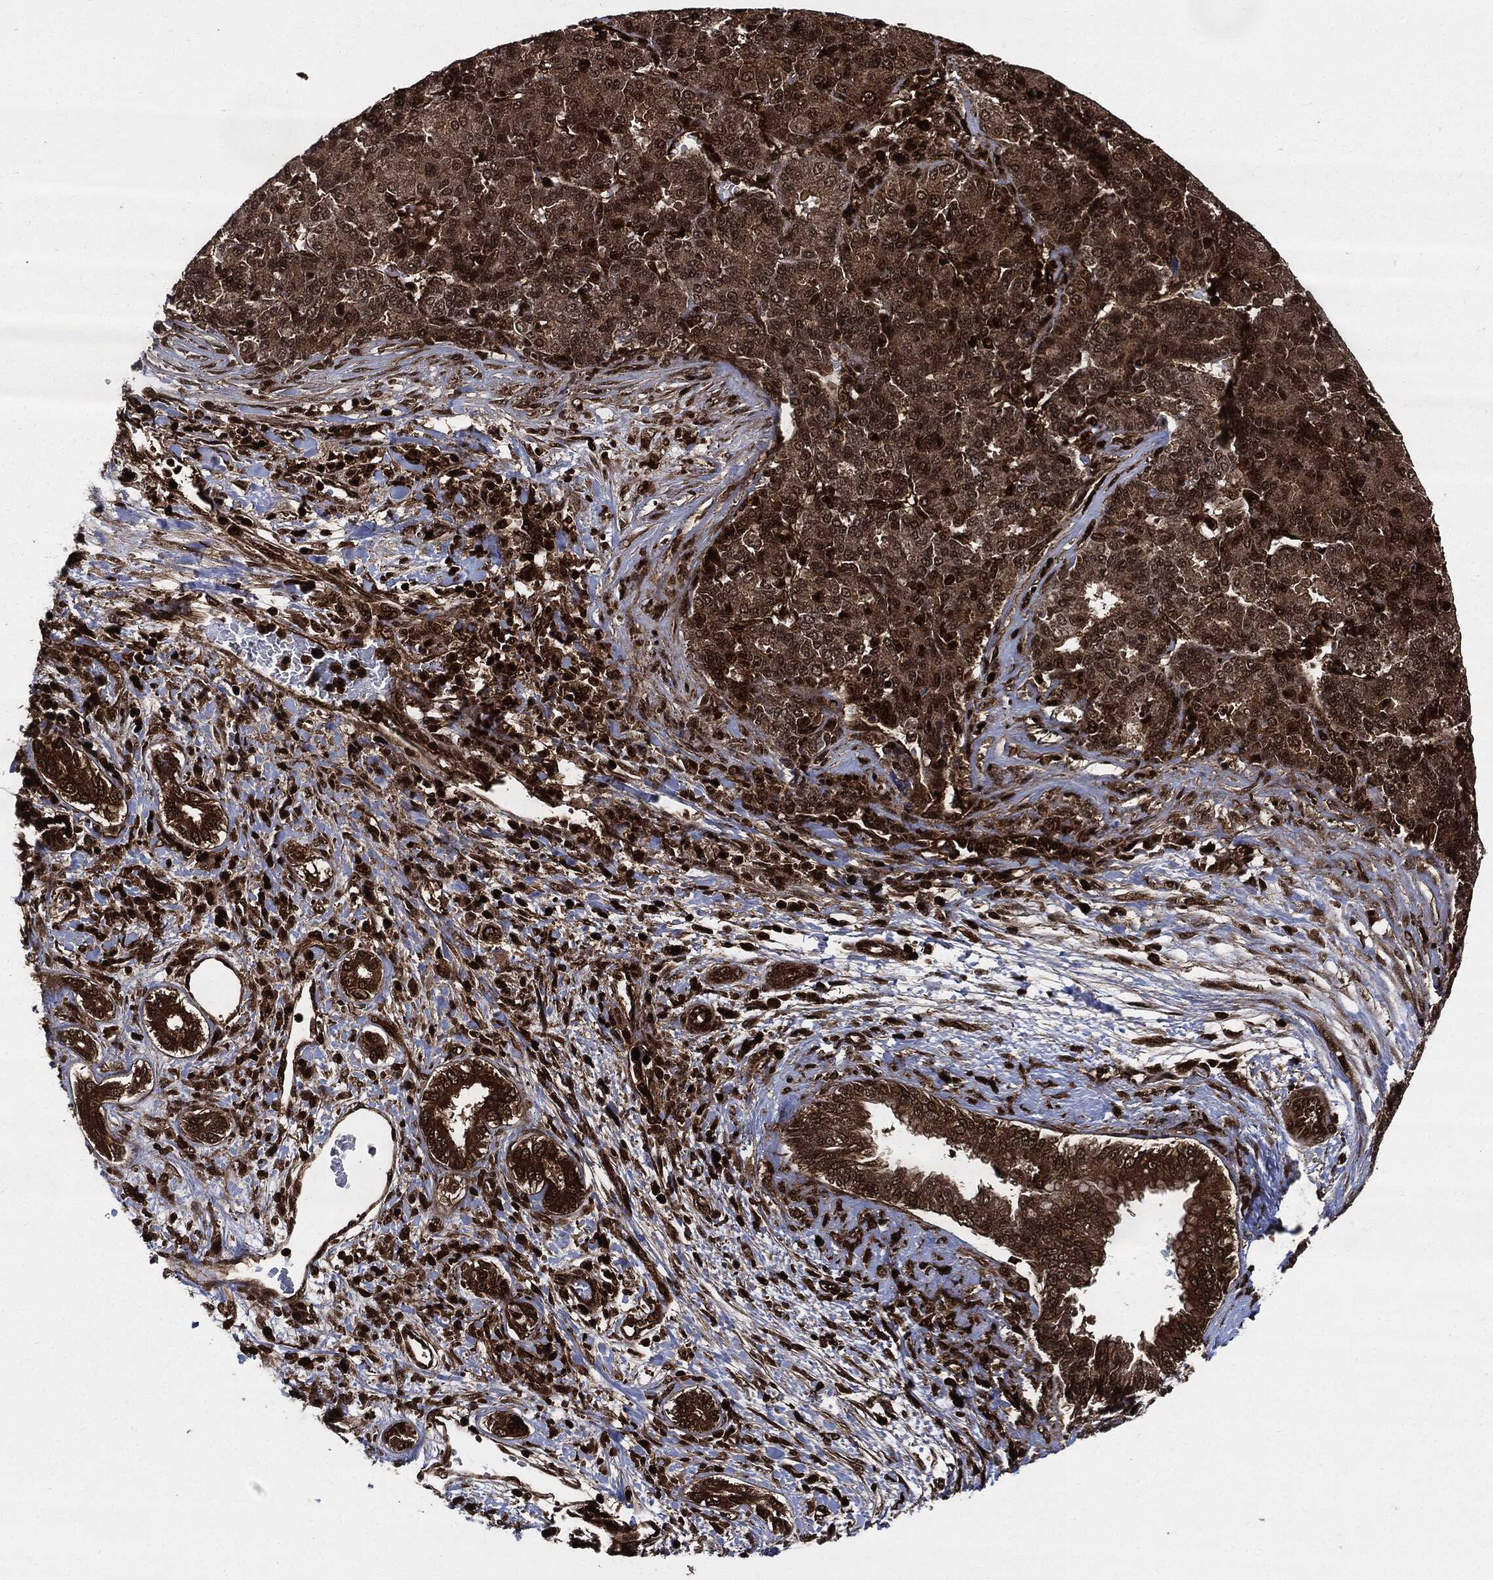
{"staining": {"intensity": "moderate", "quantity": ">75%", "location": "cytoplasmic/membranous"}, "tissue": "liver cancer", "cell_type": "Tumor cells", "image_type": "cancer", "snomed": [{"axis": "morphology", "description": "Carcinoma, Hepatocellular, NOS"}, {"axis": "topography", "description": "Liver"}], "caption": "Immunohistochemistry (IHC) histopathology image of hepatocellular carcinoma (liver) stained for a protein (brown), which displays medium levels of moderate cytoplasmic/membranous expression in approximately >75% of tumor cells.", "gene": "YWHAB", "patient": {"sex": "male", "age": 65}}